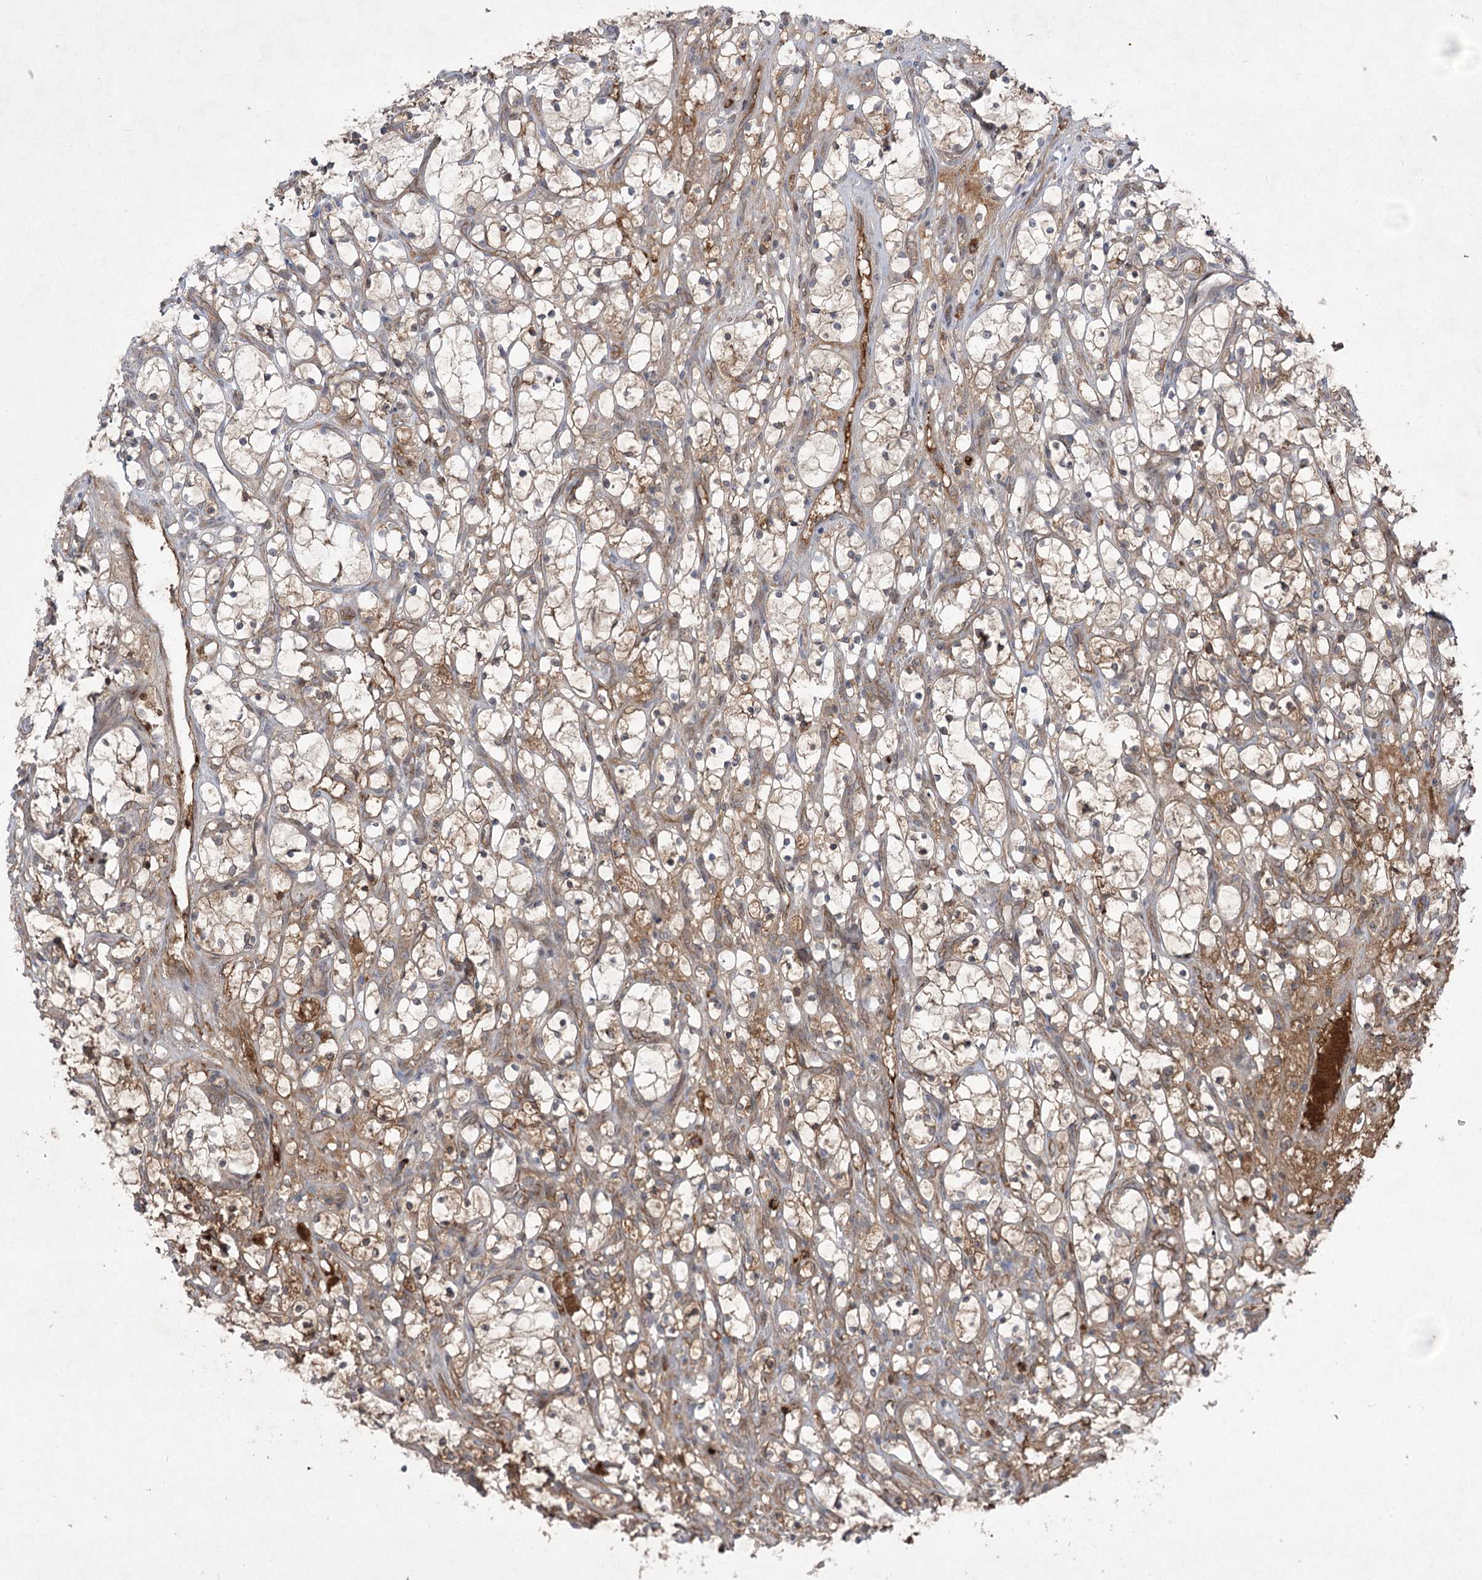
{"staining": {"intensity": "moderate", "quantity": "25%-75%", "location": "cytoplasmic/membranous"}, "tissue": "renal cancer", "cell_type": "Tumor cells", "image_type": "cancer", "snomed": [{"axis": "morphology", "description": "Adenocarcinoma, NOS"}, {"axis": "topography", "description": "Kidney"}], "caption": "A high-resolution photomicrograph shows IHC staining of renal cancer, which shows moderate cytoplasmic/membranous staining in approximately 25%-75% of tumor cells.", "gene": "PLEKHA5", "patient": {"sex": "female", "age": 69}}